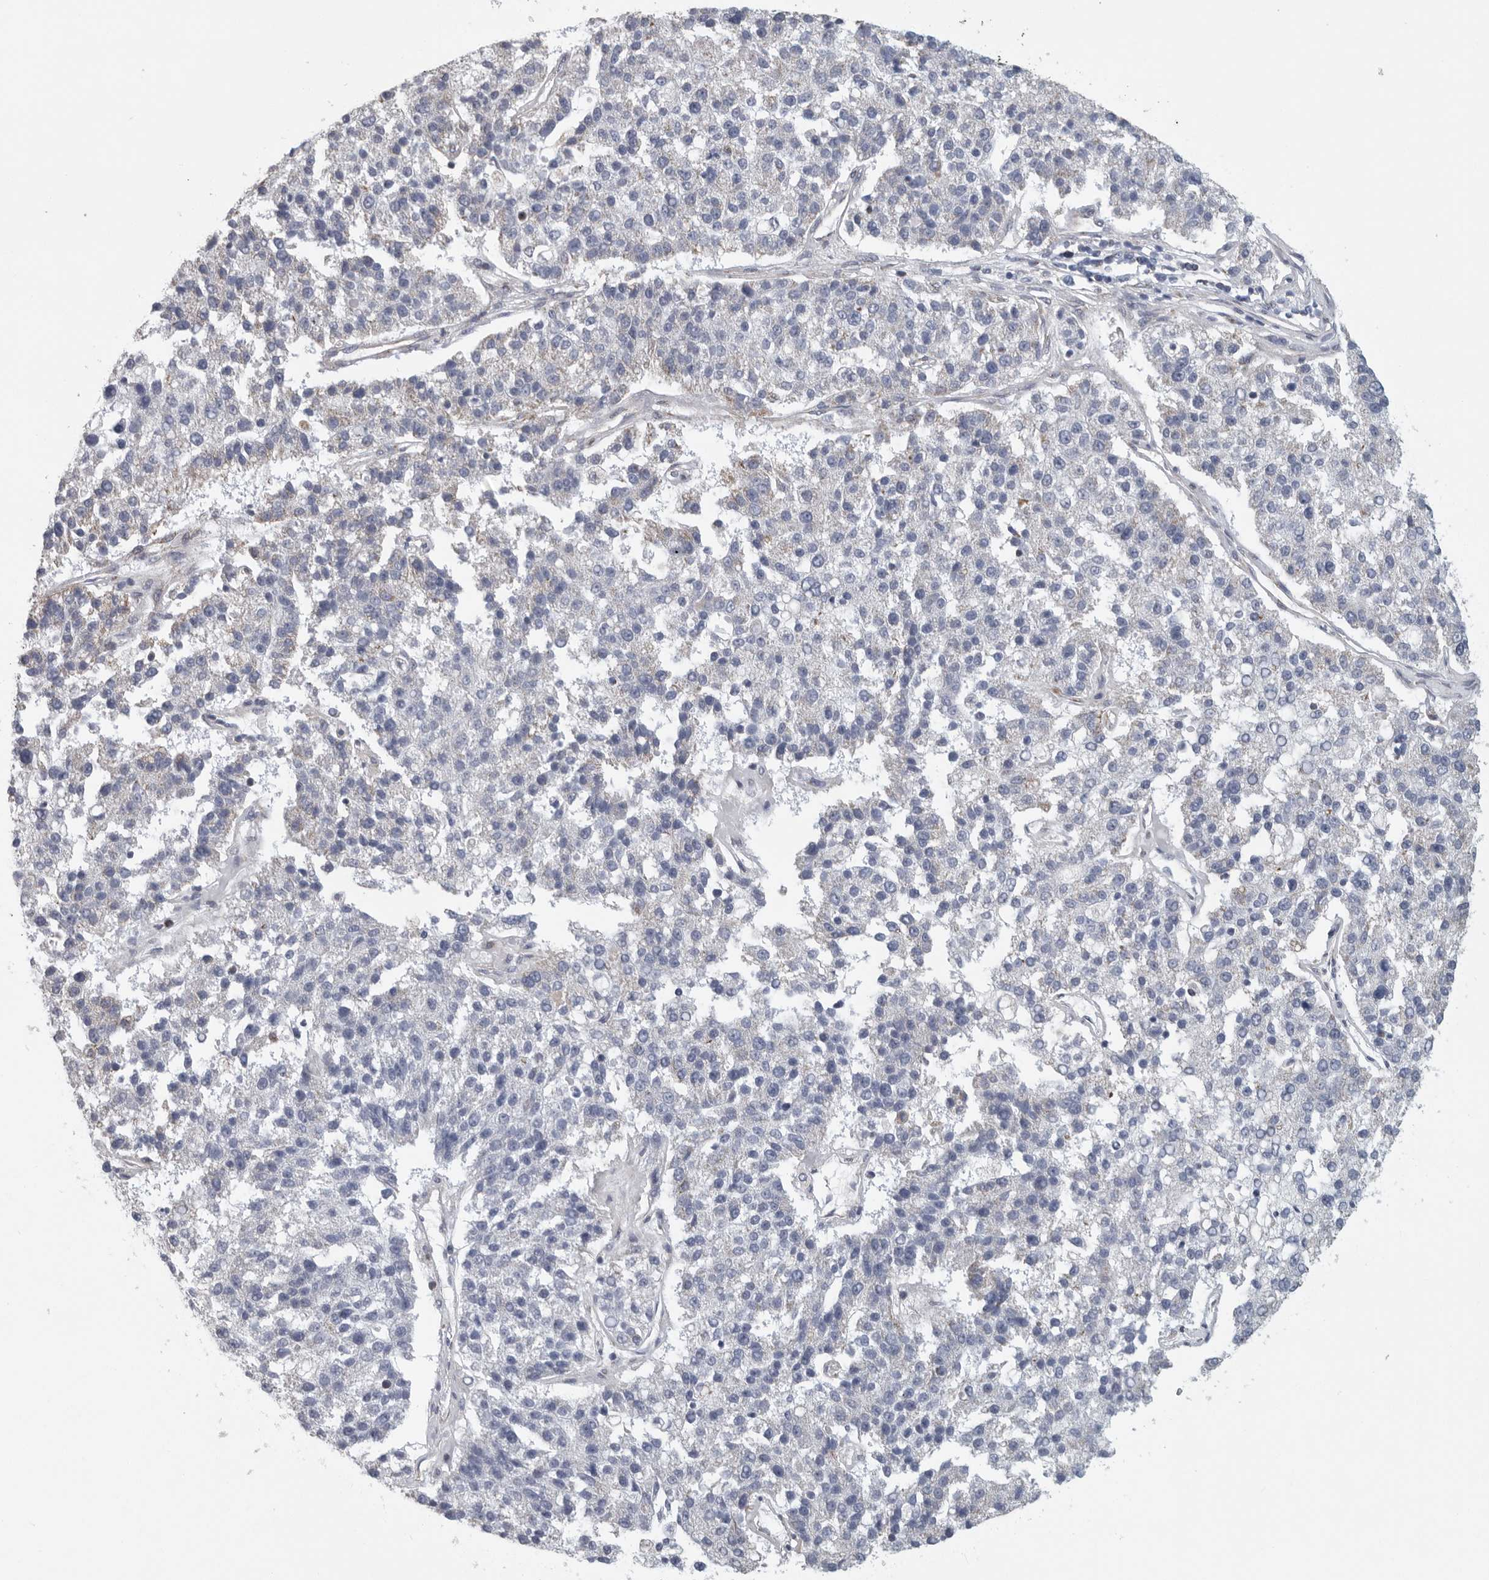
{"staining": {"intensity": "moderate", "quantity": "<25%", "location": "cytoplasmic/membranous"}, "tissue": "pancreatic cancer", "cell_type": "Tumor cells", "image_type": "cancer", "snomed": [{"axis": "morphology", "description": "Adenocarcinoma, NOS"}, {"axis": "topography", "description": "Pancreas"}], "caption": "Pancreatic cancer tissue reveals moderate cytoplasmic/membranous expression in about <25% of tumor cells (Stains: DAB in brown, nuclei in blue, Microscopy: brightfield microscopy at high magnification).", "gene": "FKBP8", "patient": {"sex": "female", "age": 61}}